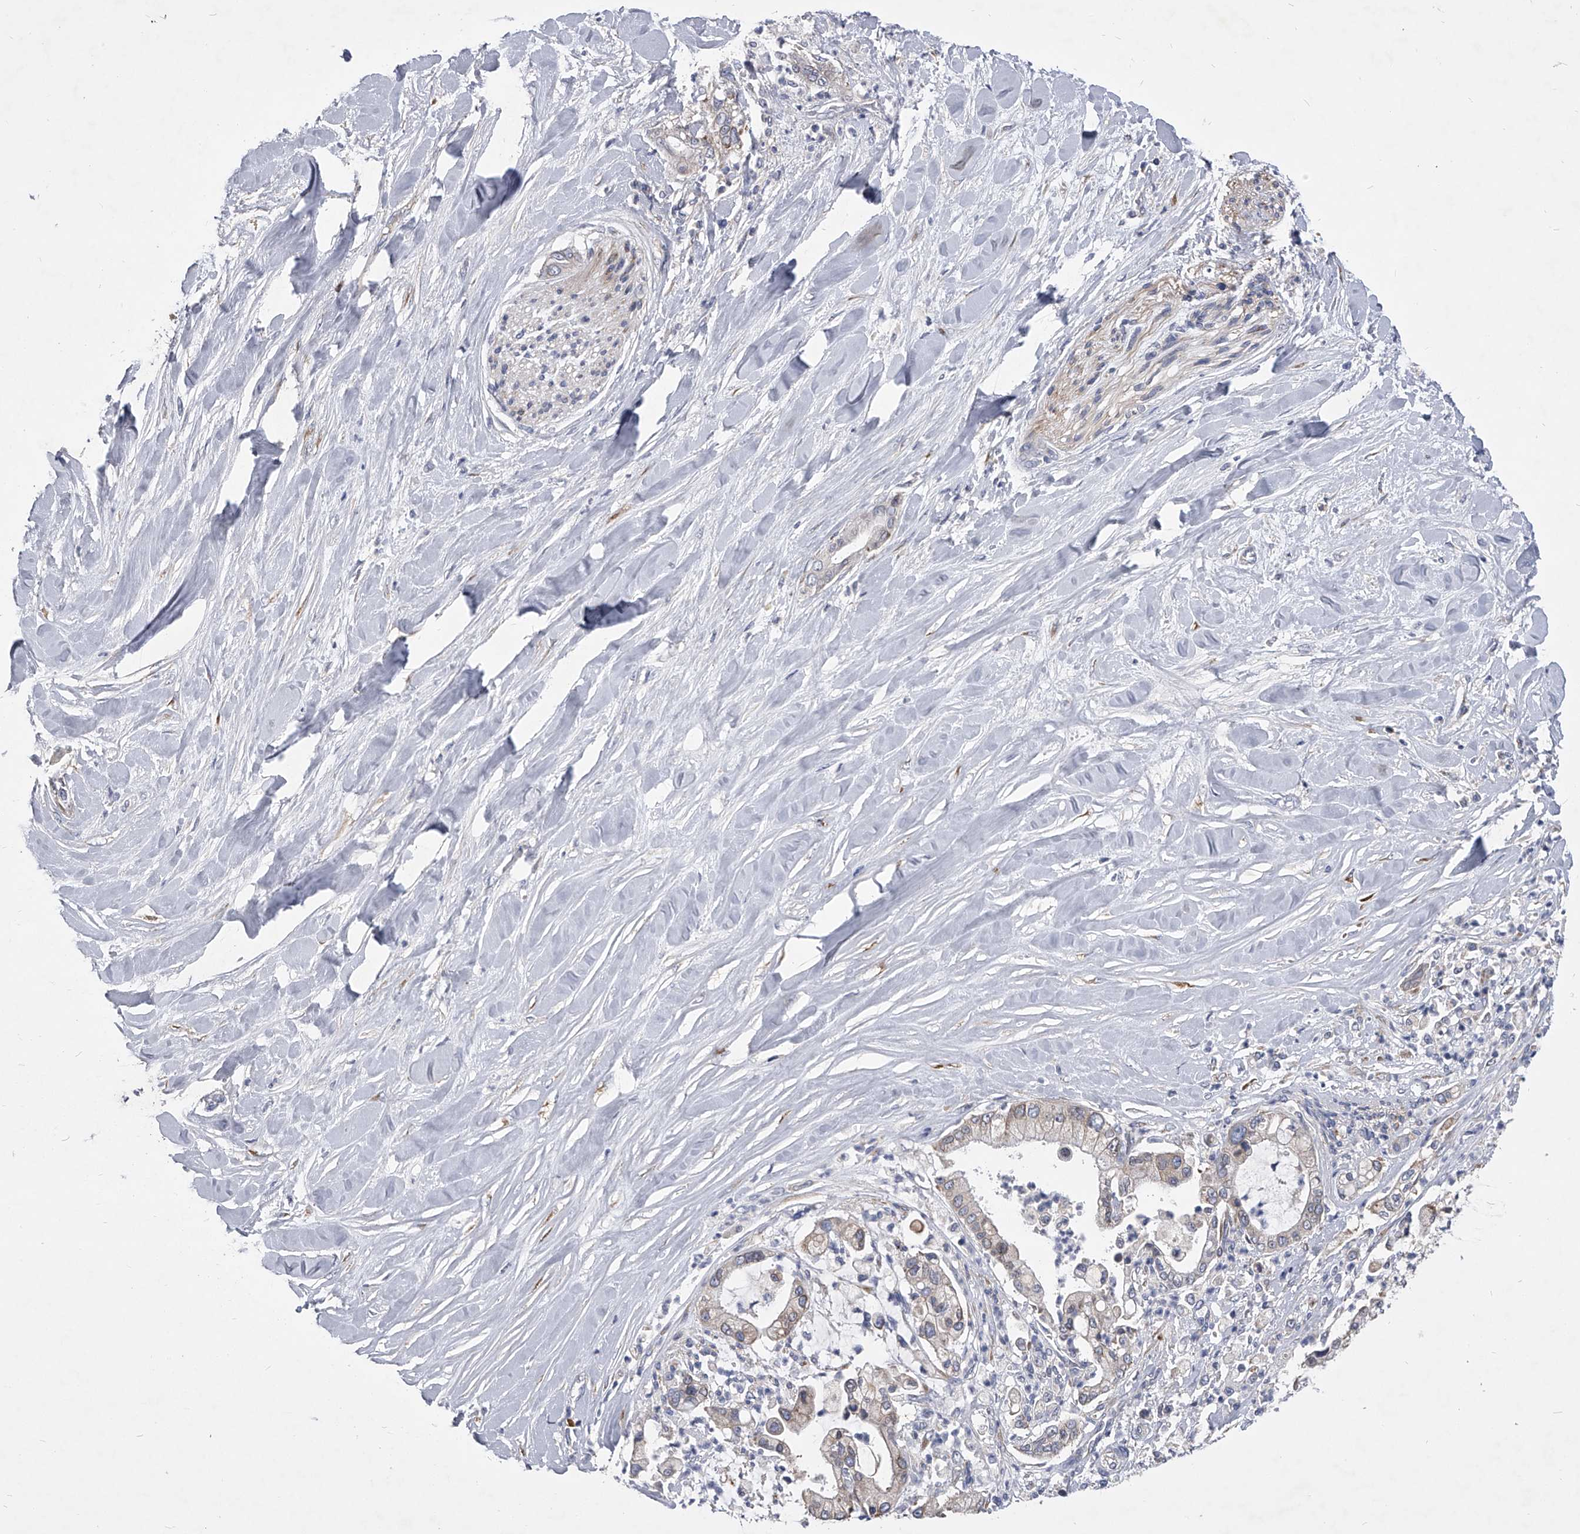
{"staining": {"intensity": "weak", "quantity": "25%-75%", "location": "cytoplasmic/membranous"}, "tissue": "liver cancer", "cell_type": "Tumor cells", "image_type": "cancer", "snomed": [{"axis": "morphology", "description": "Cholangiocarcinoma"}, {"axis": "topography", "description": "Liver"}], "caption": "Immunohistochemistry (DAB (3,3'-diaminobenzidine)) staining of human liver cancer (cholangiocarcinoma) shows weak cytoplasmic/membranous protein expression in approximately 25%-75% of tumor cells.", "gene": "CCR4", "patient": {"sex": "female", "age": 54}}